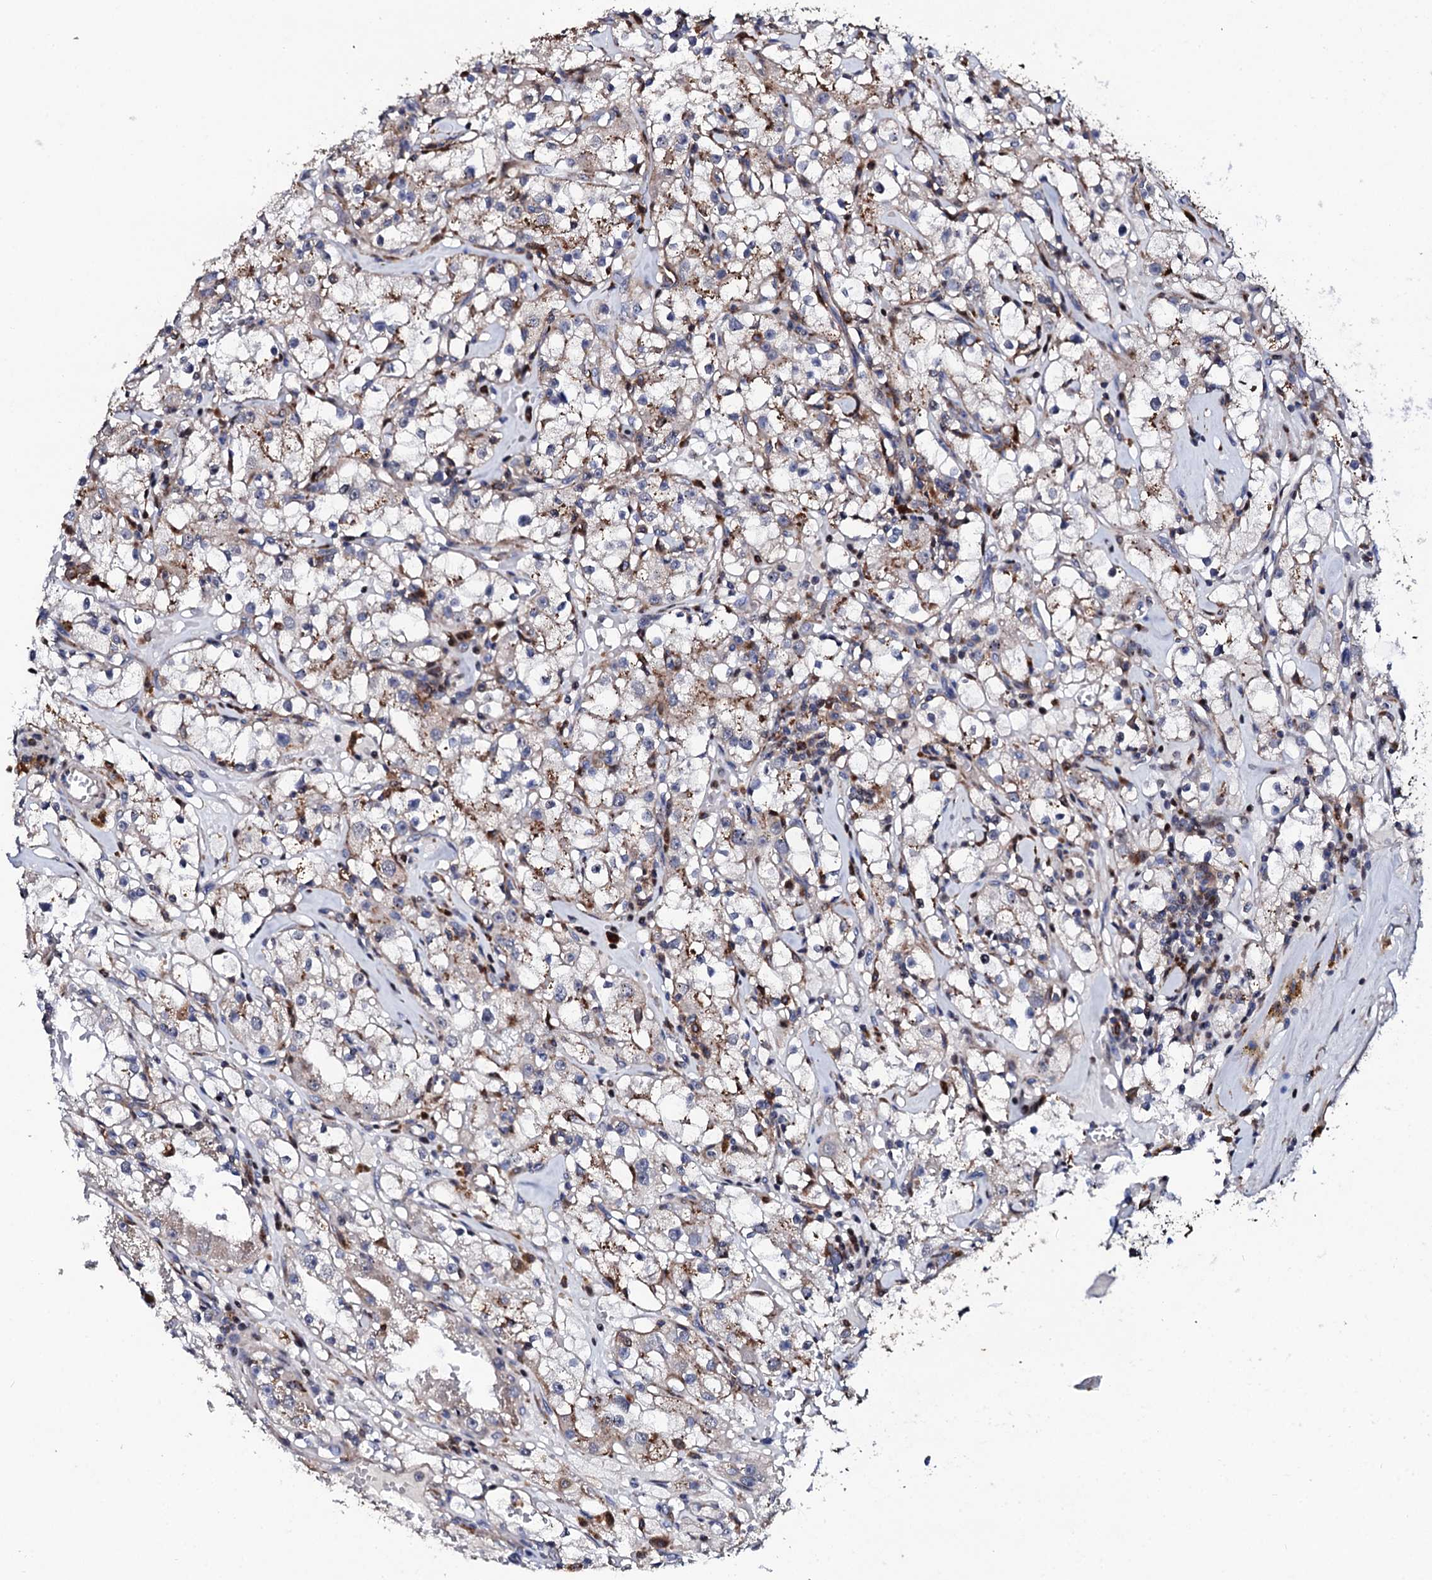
{"staining": {"intensity": "moderate", "quantity": "<25%", "location": "cytoplasmic/membranous"}, "tissue": "renal cancer", "cell_type": "Tumor cells", "image_type": "cancer", "snomed": [{"axis": "morphology", "description": "Adenocarcinoma, NOS"}, {"axis": "topography", "description": "Kidney"}], "caption": "Brown immunohistochemical staining in renal adenocarcinoma reveals moderate cytoplasmic/membranous staining in approximately <25% of tumor cells. (DAB = brown stain, brightfield microscopy at high magnification).", "gene": "TCIRG1", "patient": {"sex": "male", "age": 56}}